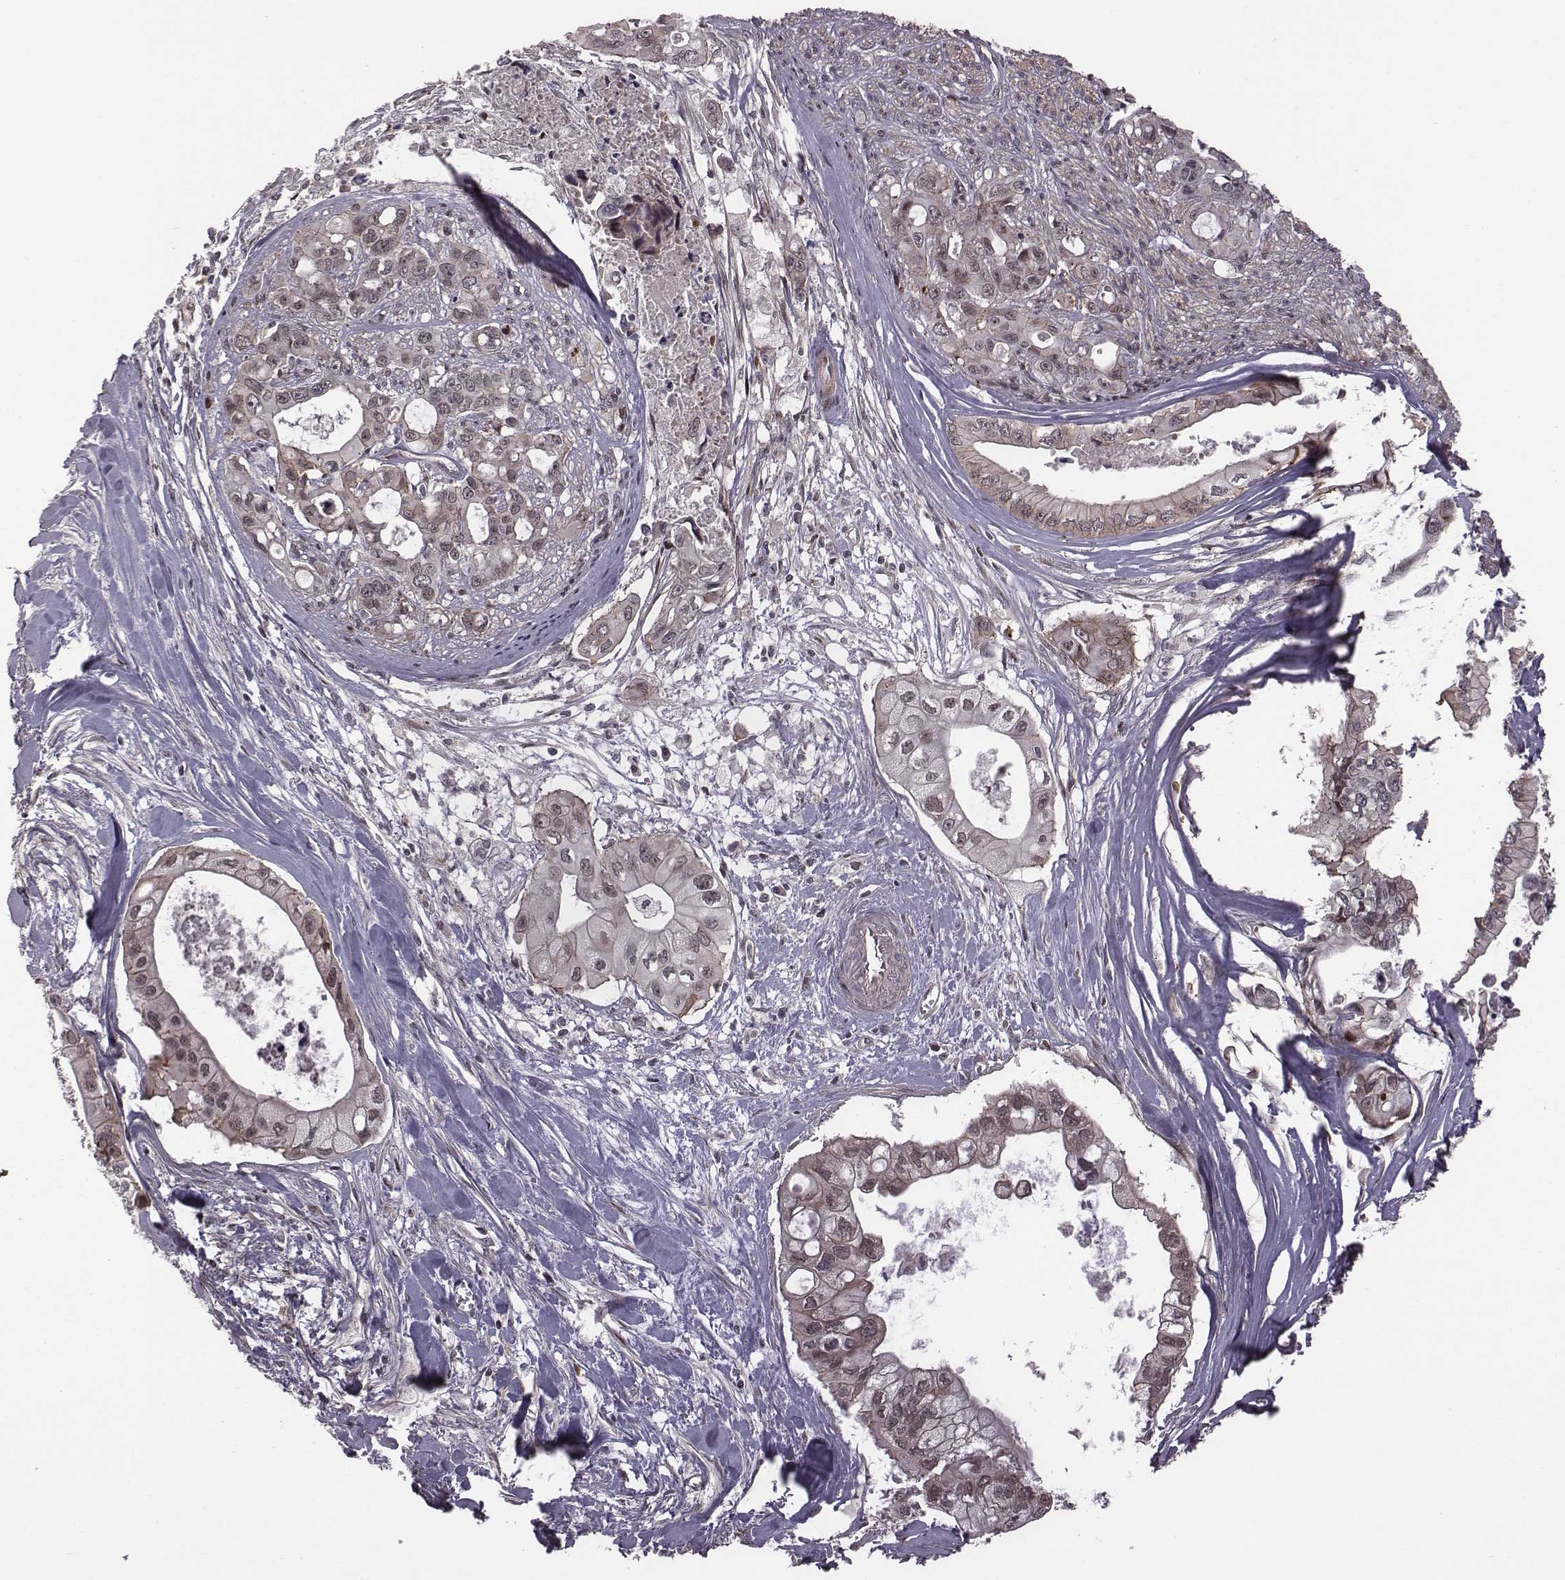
{"staining": {"intensity": "negative", "quantity": "none", "location": "none"}, "tissue": "pancreatic cancer", "cell_type": "Tumor cells", "image_type": "cancer", "snomed": [{"axis": "morphology", "description": "Adenocarcinoma, NOS"}, {"axis": "topography", "description": "Pancreas"}], "caption": "Micrograph shows no significant protein expression in tumor cells of pancreatic cancer.", "gene": "RPL3", "patient": {"sex": "male", "age": 60}}